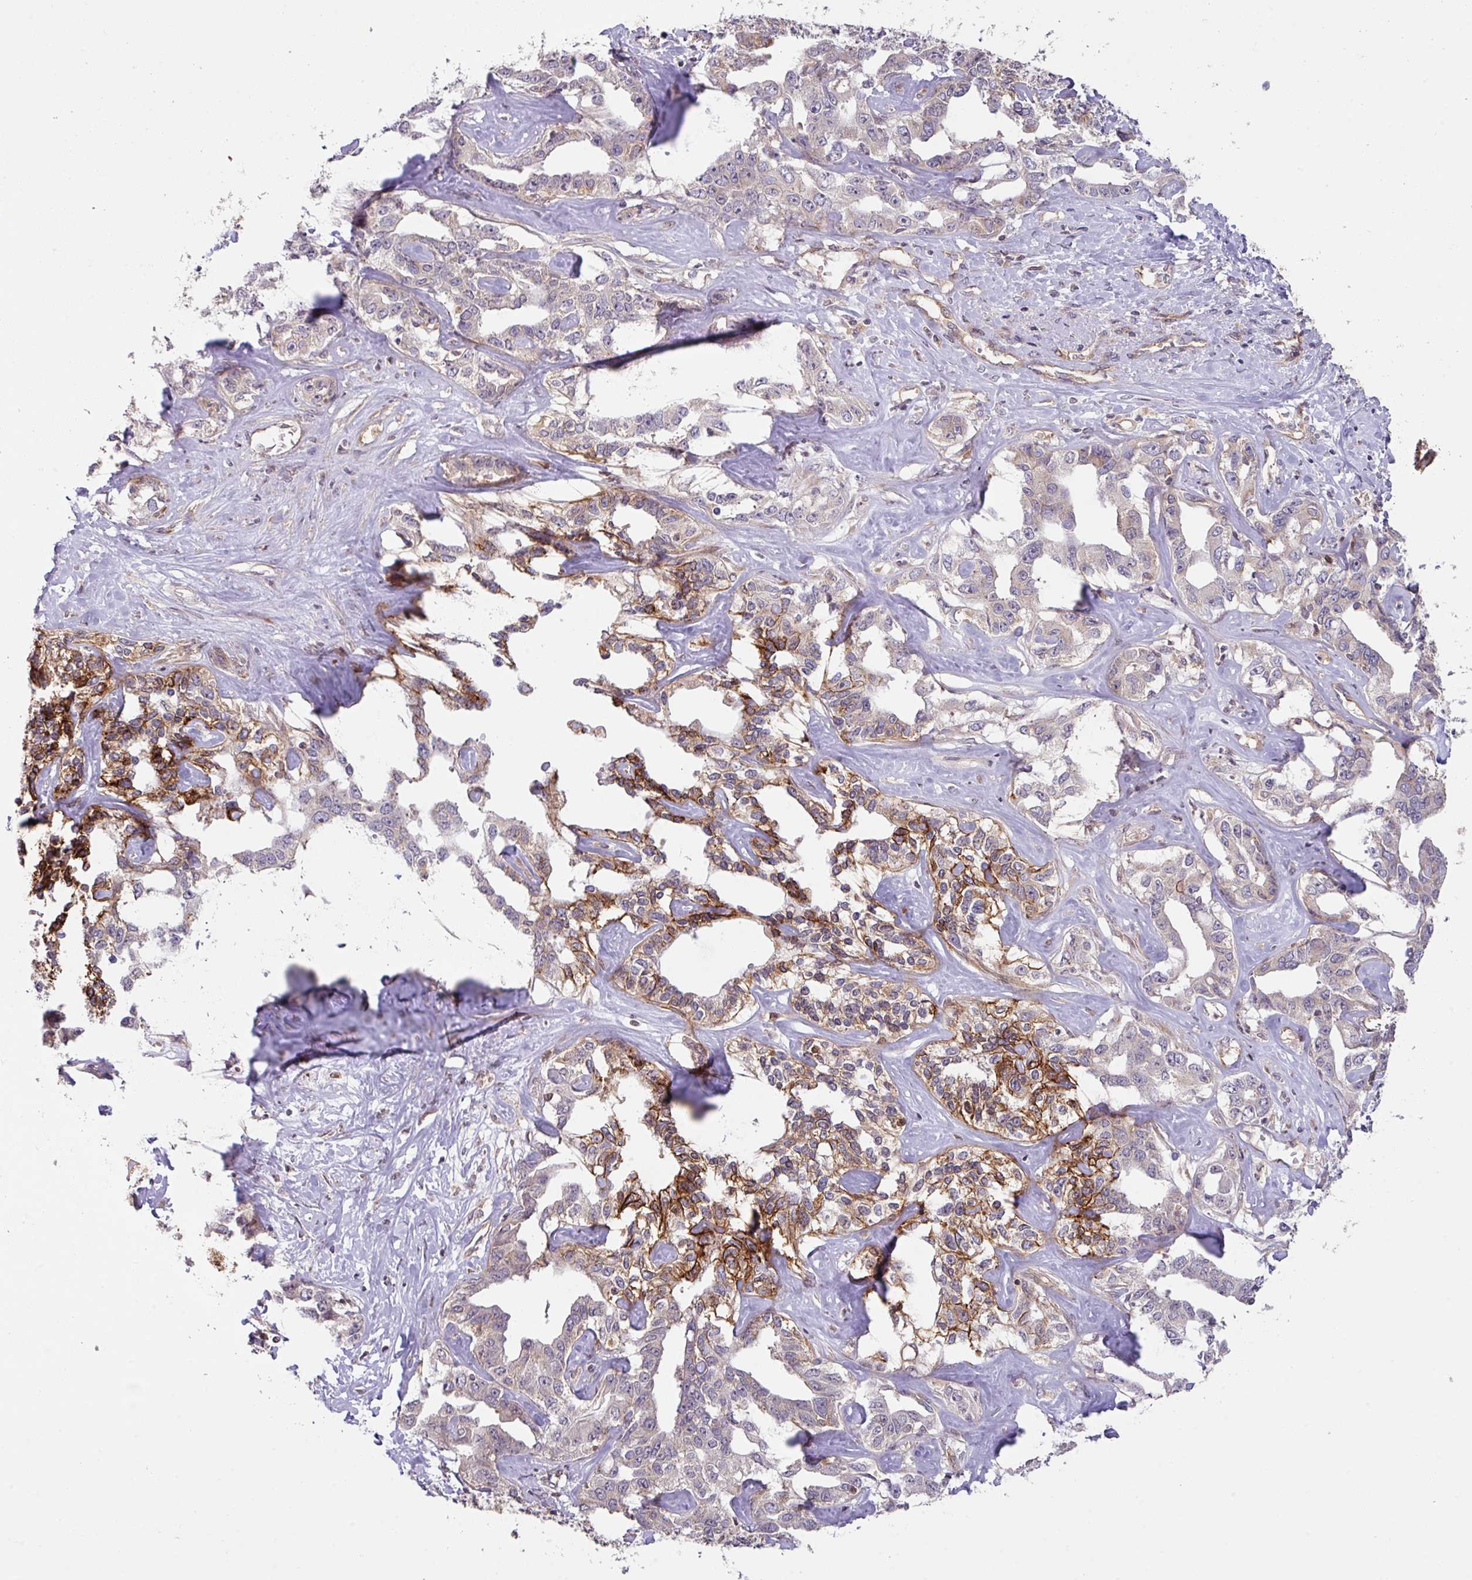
{"staining": {"intensity": "strong", "quantity": "<25%", "location": "cytoplasmic/membranous"}, "tissue": "liver cancer", "cell_type": "Tumor cells", "image_type": "cancer", "snomed": [{"axis": "morphology", "description": "Cholangiocarcinoma"}, {"axis": "topography", "description": "Liver"}], "caption": "Immunohistochemistry (IHC) (DAB) staining of human liver cancer (cholangiocarcinoma) reveals strong cytoplasmic/membranous protein positivity in about <25% of tumor cells. The protein of interest is stained brown, and the nuclei are stained in blue (DAB (3,3'-diaminobenzidine) IHC with brightfield microscopy, high magnification).", "gene": "CYFIP2", "patient": {"sex": "male", "age": 59}}